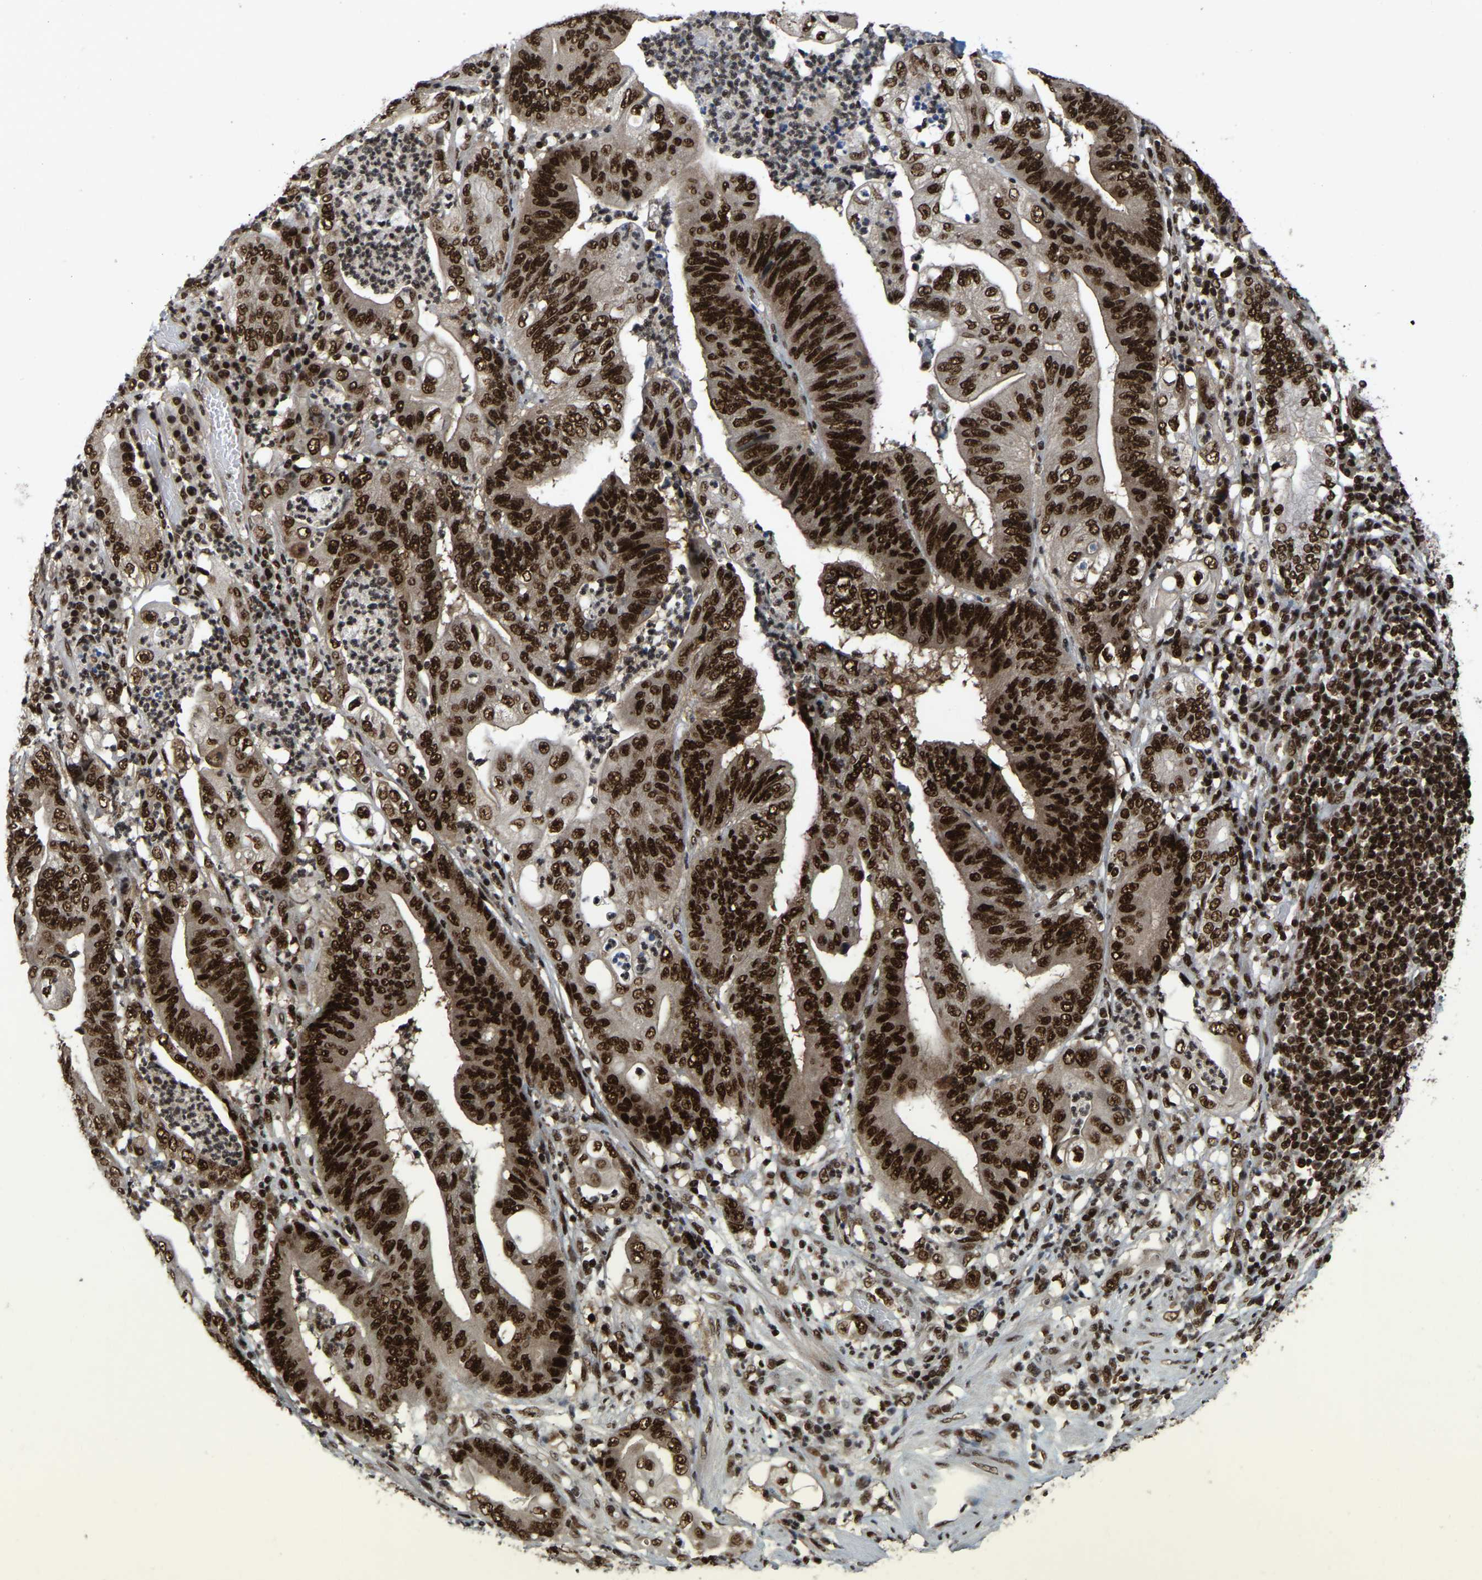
{"staining": {"intensity": "strong", "quantity": ">75%", "location": "nuclear"}, "tissue": "stomach cancer", "cell_type": "Tumor cells", "image_type": "cancer", "snomed": [{"axis": "morphology", "description": "Adenocarcinoma, NOS"}, {"axis": "topography", "description": "Stomach"}], "caption": "IHC histopathology image of stomach cancer stained for a protein (brown), which reveals high levels of strong nuclear positivity in about >75% of tumor cells.", "gene": "TBL1XR1", "patient": {"sex": "female", "age": 73}}